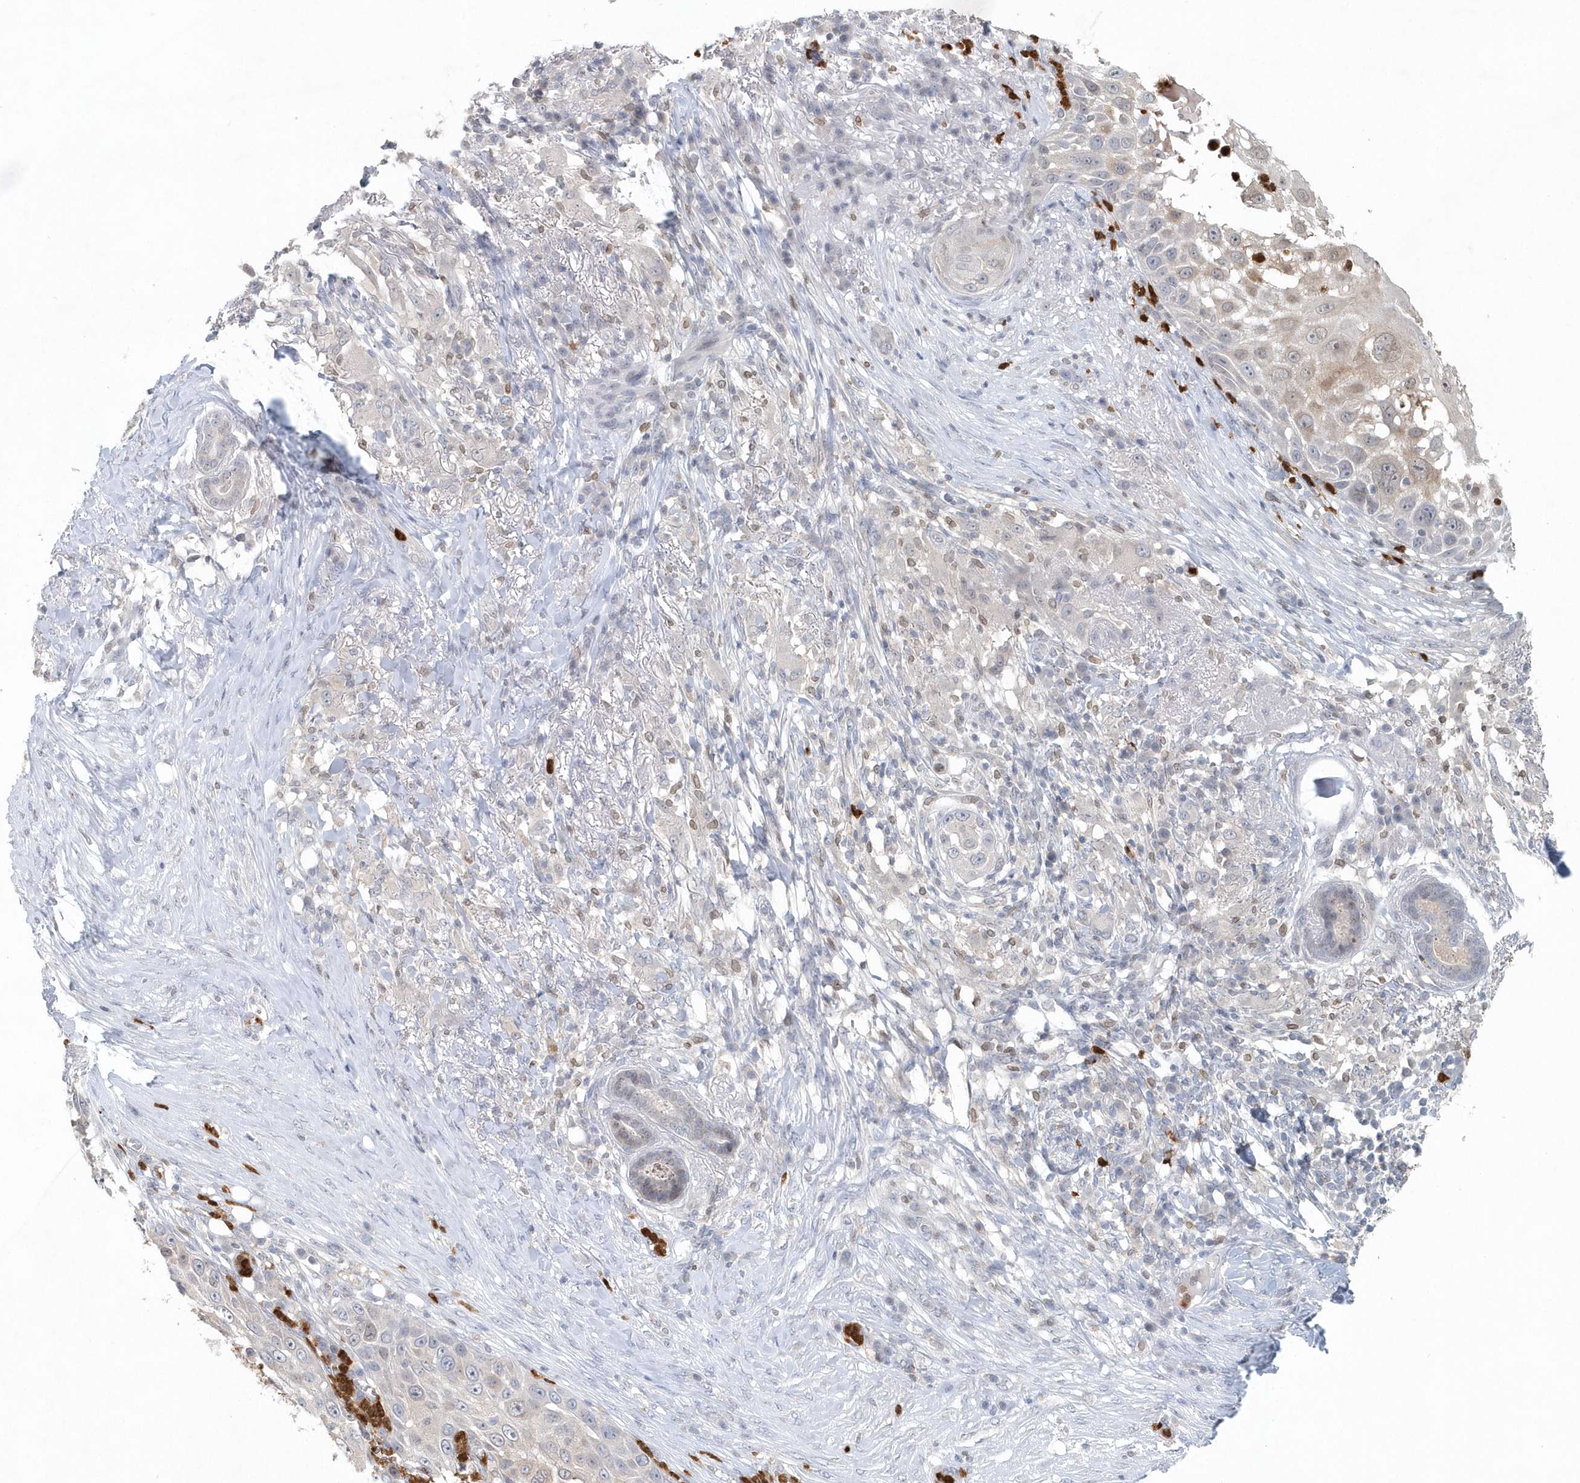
{"staining": {"intensity": "weak", "quantity": "<25%", "location": "cytoplasmic/membranous,nuclear"}, "tissue": "skin cancer", "cell_type": "Tumor cells", "image_type": "cancer", "snomed": [{"axis": "morphology", "description": "Squamous cell carcinoma, NOS"}, {"axis": "topography", "description": "Skin"}], "caption": "This is a image of IHC staining of skin squamous cell carcinoma, which shows no positivity in tumor cells. Brightfield microscopy of immunohistochemistry (IHC) stained with DAB (brown) and hematoxylin (blue), captured at high magnification.", "gene": "NUP54", "patient": {"sex": "female", "age": 44}}